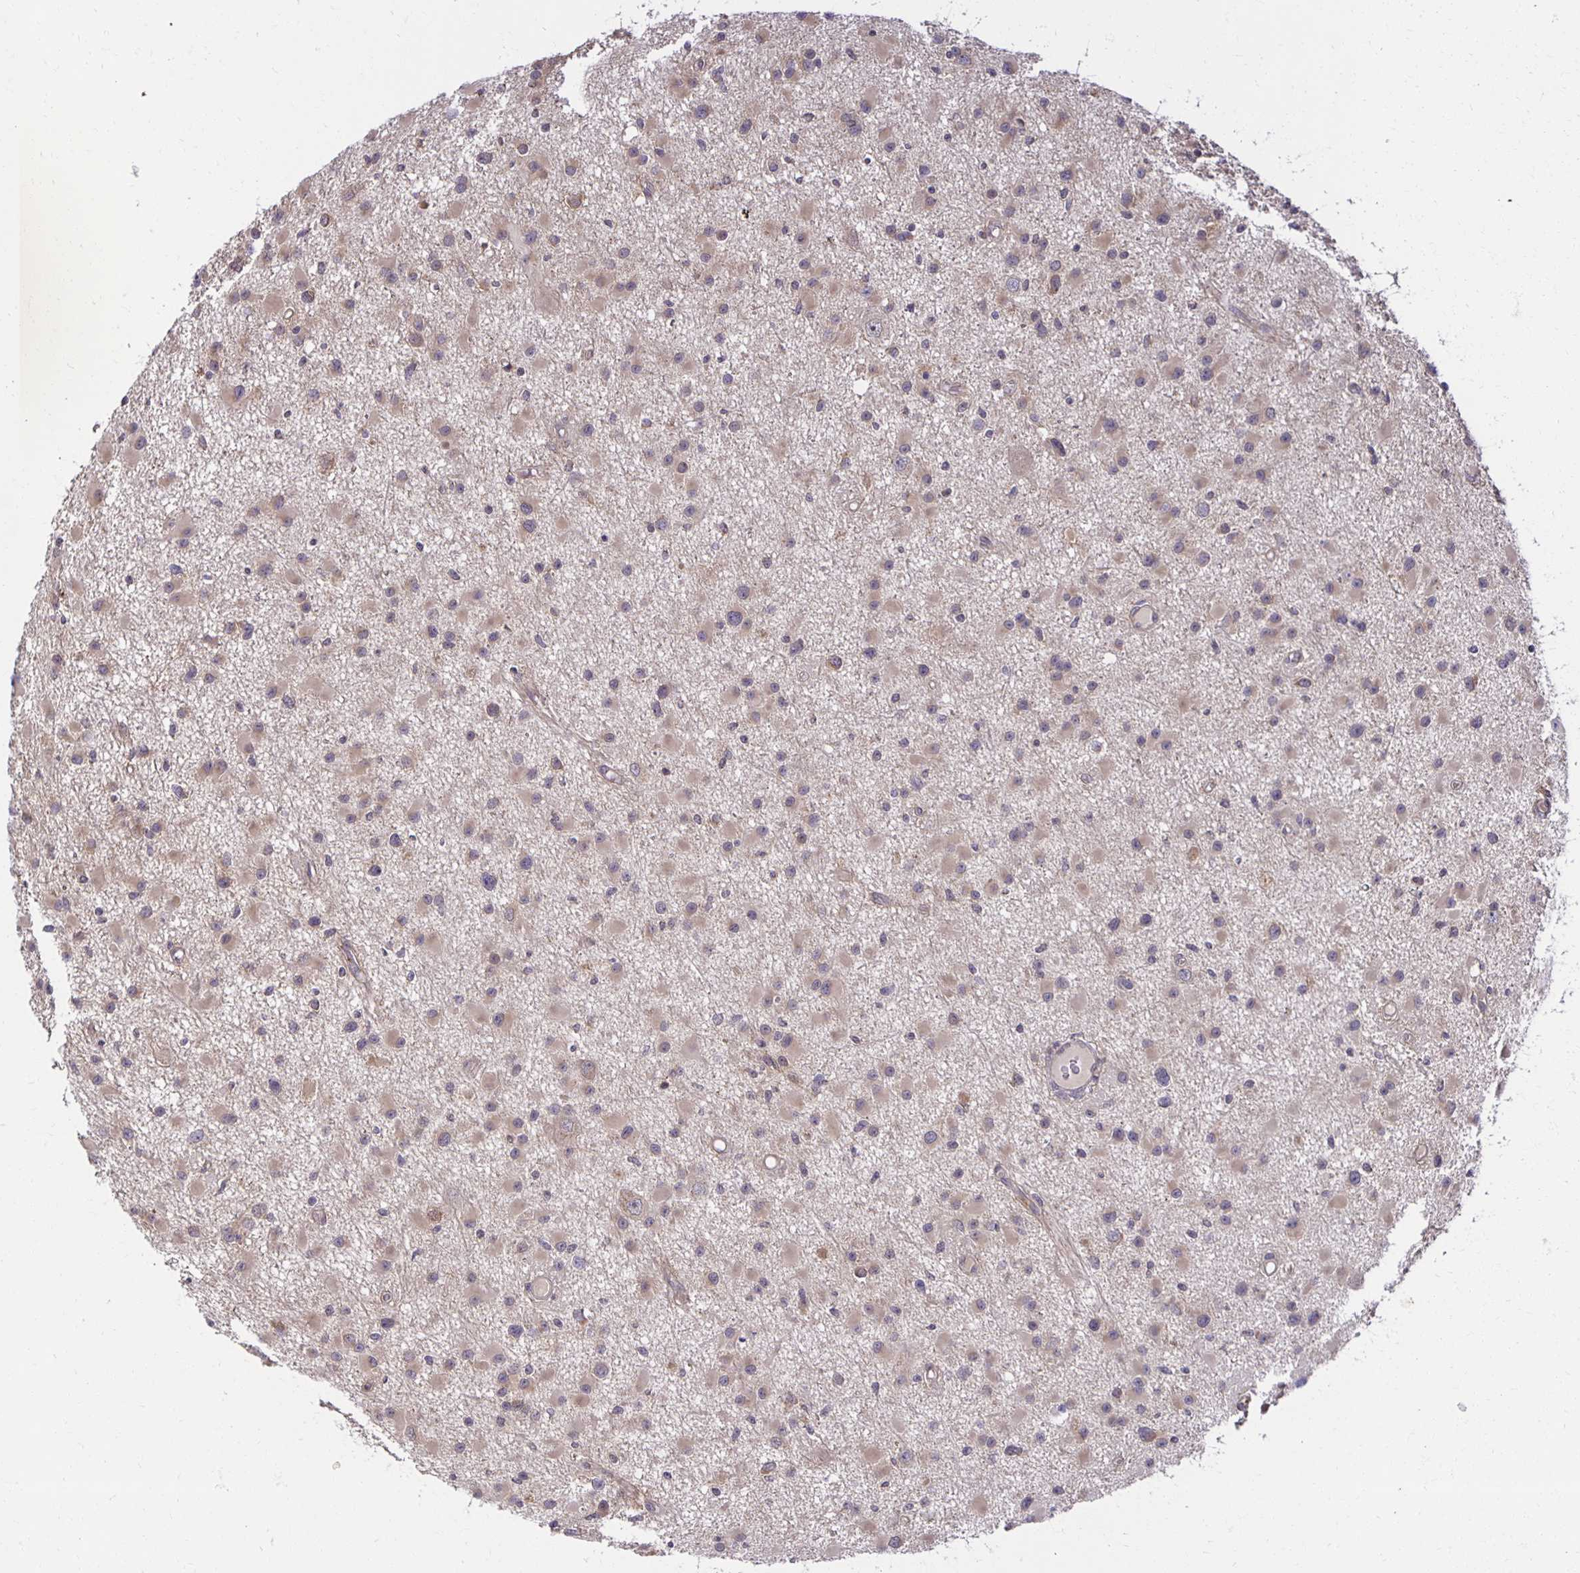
{"staining": {"intensity": "weak", "quantity": "25%-75%", "location": "cytoplasmic/membranous"}, "tissue": "glioma", "cell_type": "Tumor cells", "image_type": "cancer", "snomed": [{"axis": "morphology", "description": "Glioma, malignant, High grade"}, {"axis": "topography", "description": "Brain"}], "caption": "This is a histology image of immunohistochemistry staining of glioma, which shows weak staining in the cytoplasmic/membranous of tumor cells.", "gene": "MIEN1", "patient": {"sex": "male", "age": 54}}